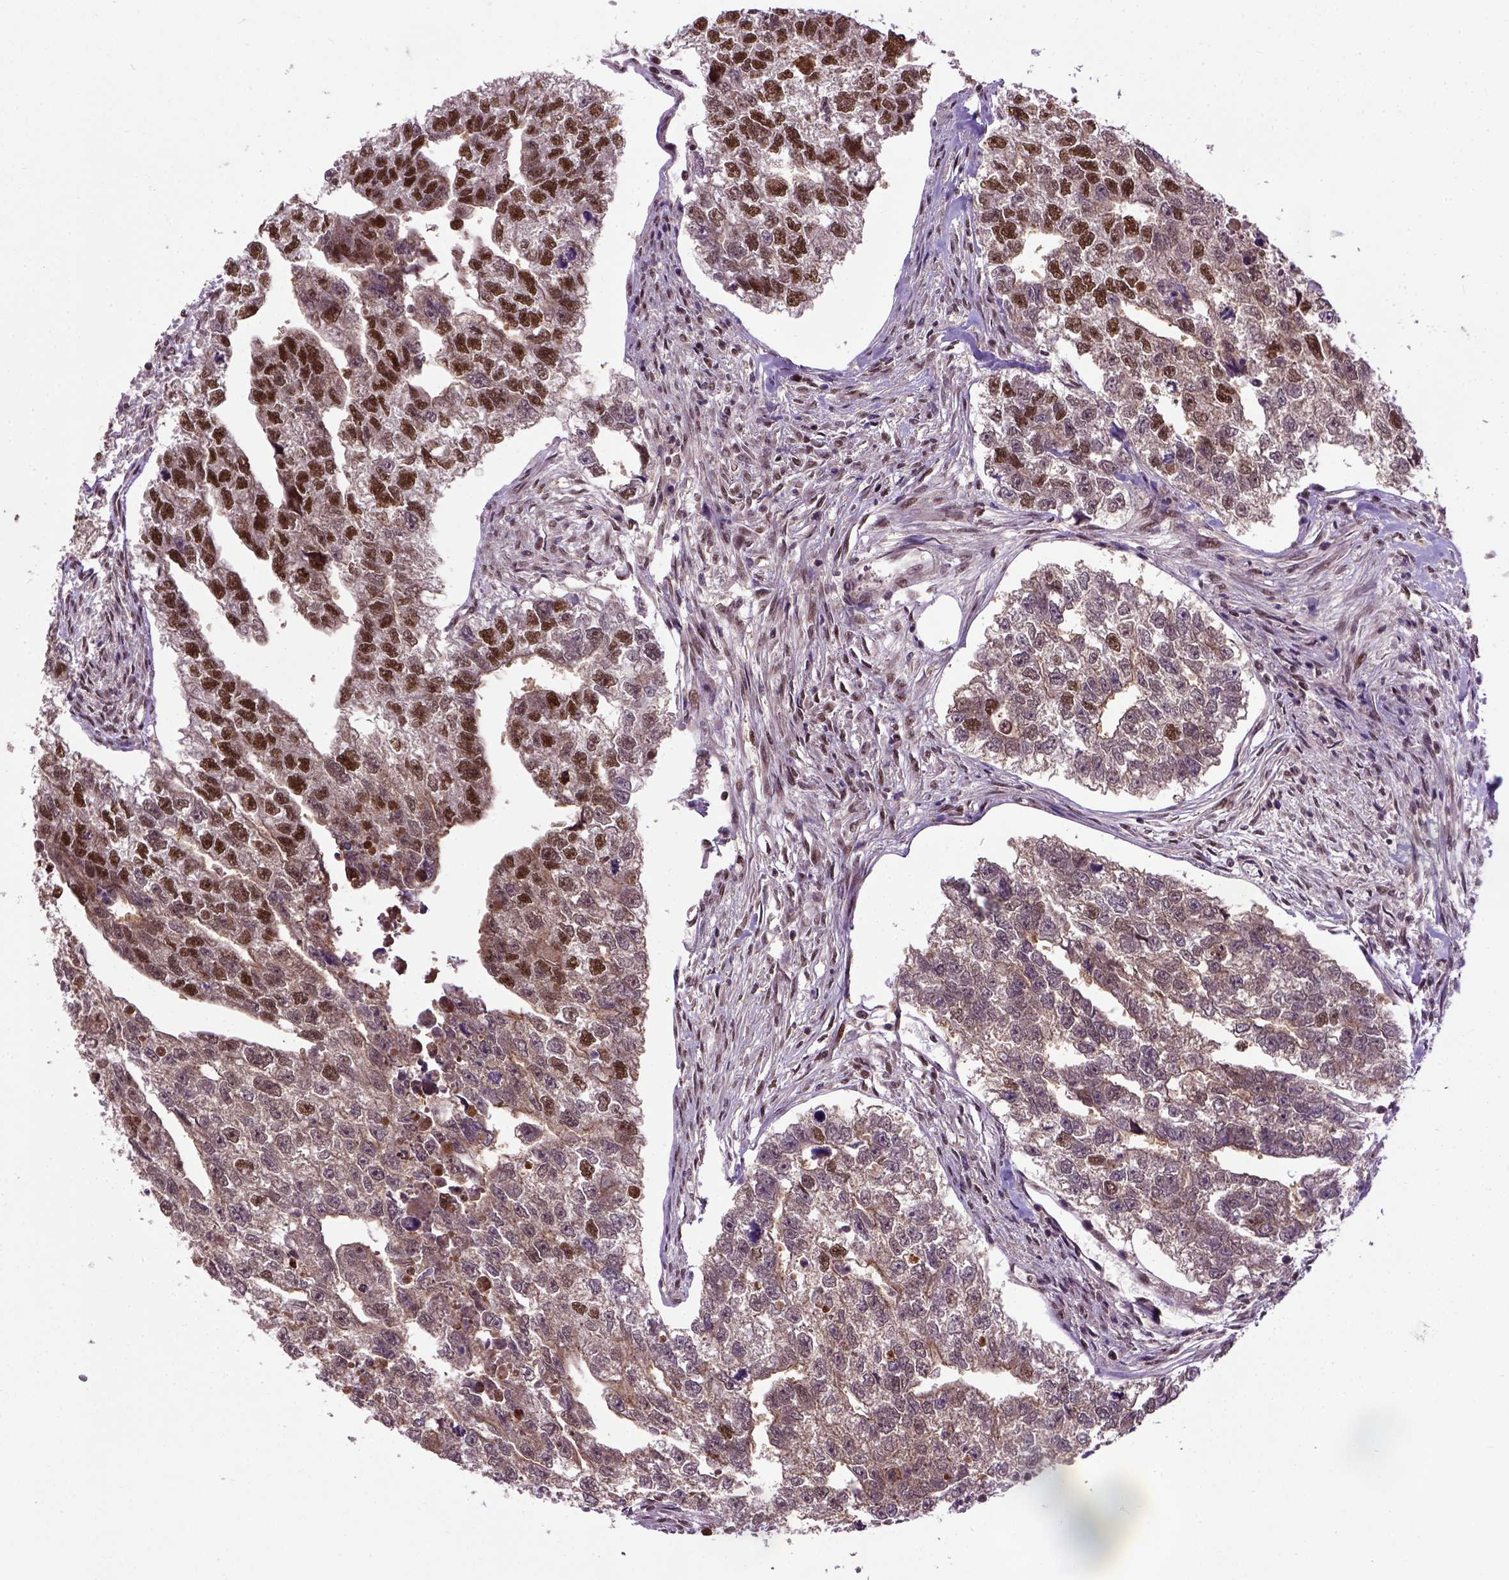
{"staining": {"intensity": "strong", "quantity": ">75%", "location": "nuclear"}, "tissue": "testis cancer", "cell_type": "Tumor cells", "image_type": "cancer", "snomed": [{"axis": "morphology", "description": "Carcinoma, Embryonal, NOS"}, {"axis": "morphology", "description": "Teratoma, malignant, NOS"}, {"axis": "topography", "description": "Testis"}], "caption": "Tumor cells show strong nuclear staining in about >75% of cells in testis teratoma (malignant). The staining was performed using DAB (3,3'-diaminobenzidine) to visualize the protein expression in brown, while the nuclei were stained in blue with hematoxylin (Magnification: 20x).", "gene": "UBA3", "patient": {"sex": "male", "age": 44}}